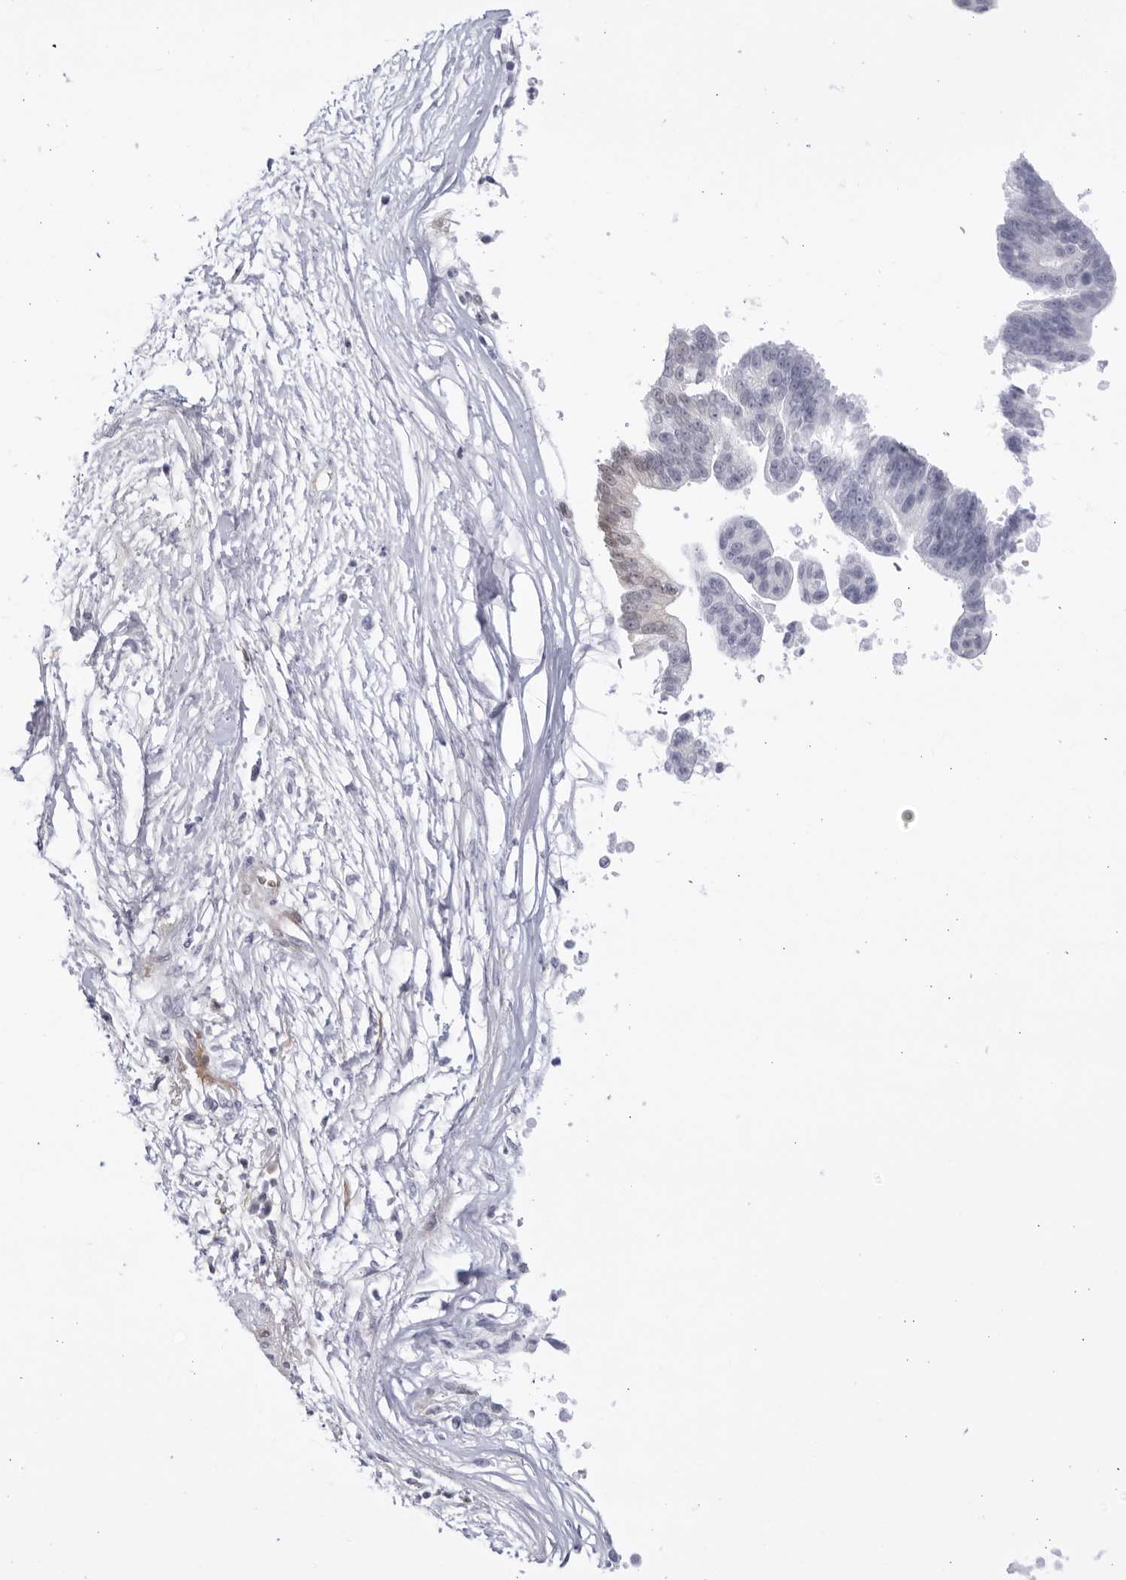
{"staining": {"intensity": "weak", "quantity": "<25%", "location": "cytoplasmic/membranous,nuclear"}, "tissue": "pancreatic cancer", "cell_type": "Tumor cells", "image_type": "cancer", "snomed": [{"axis": "morphology", "description": "Adenocarcinoma, NOS"}, {"axis": "topography", "description": "Pancreas"}], "caption": "Tumor cells are negative for protein expression in human pancreatic cancer (adenocarcinoma).", "gene": "CNBD1", "patient": {"sex": "male", "age": 72}}